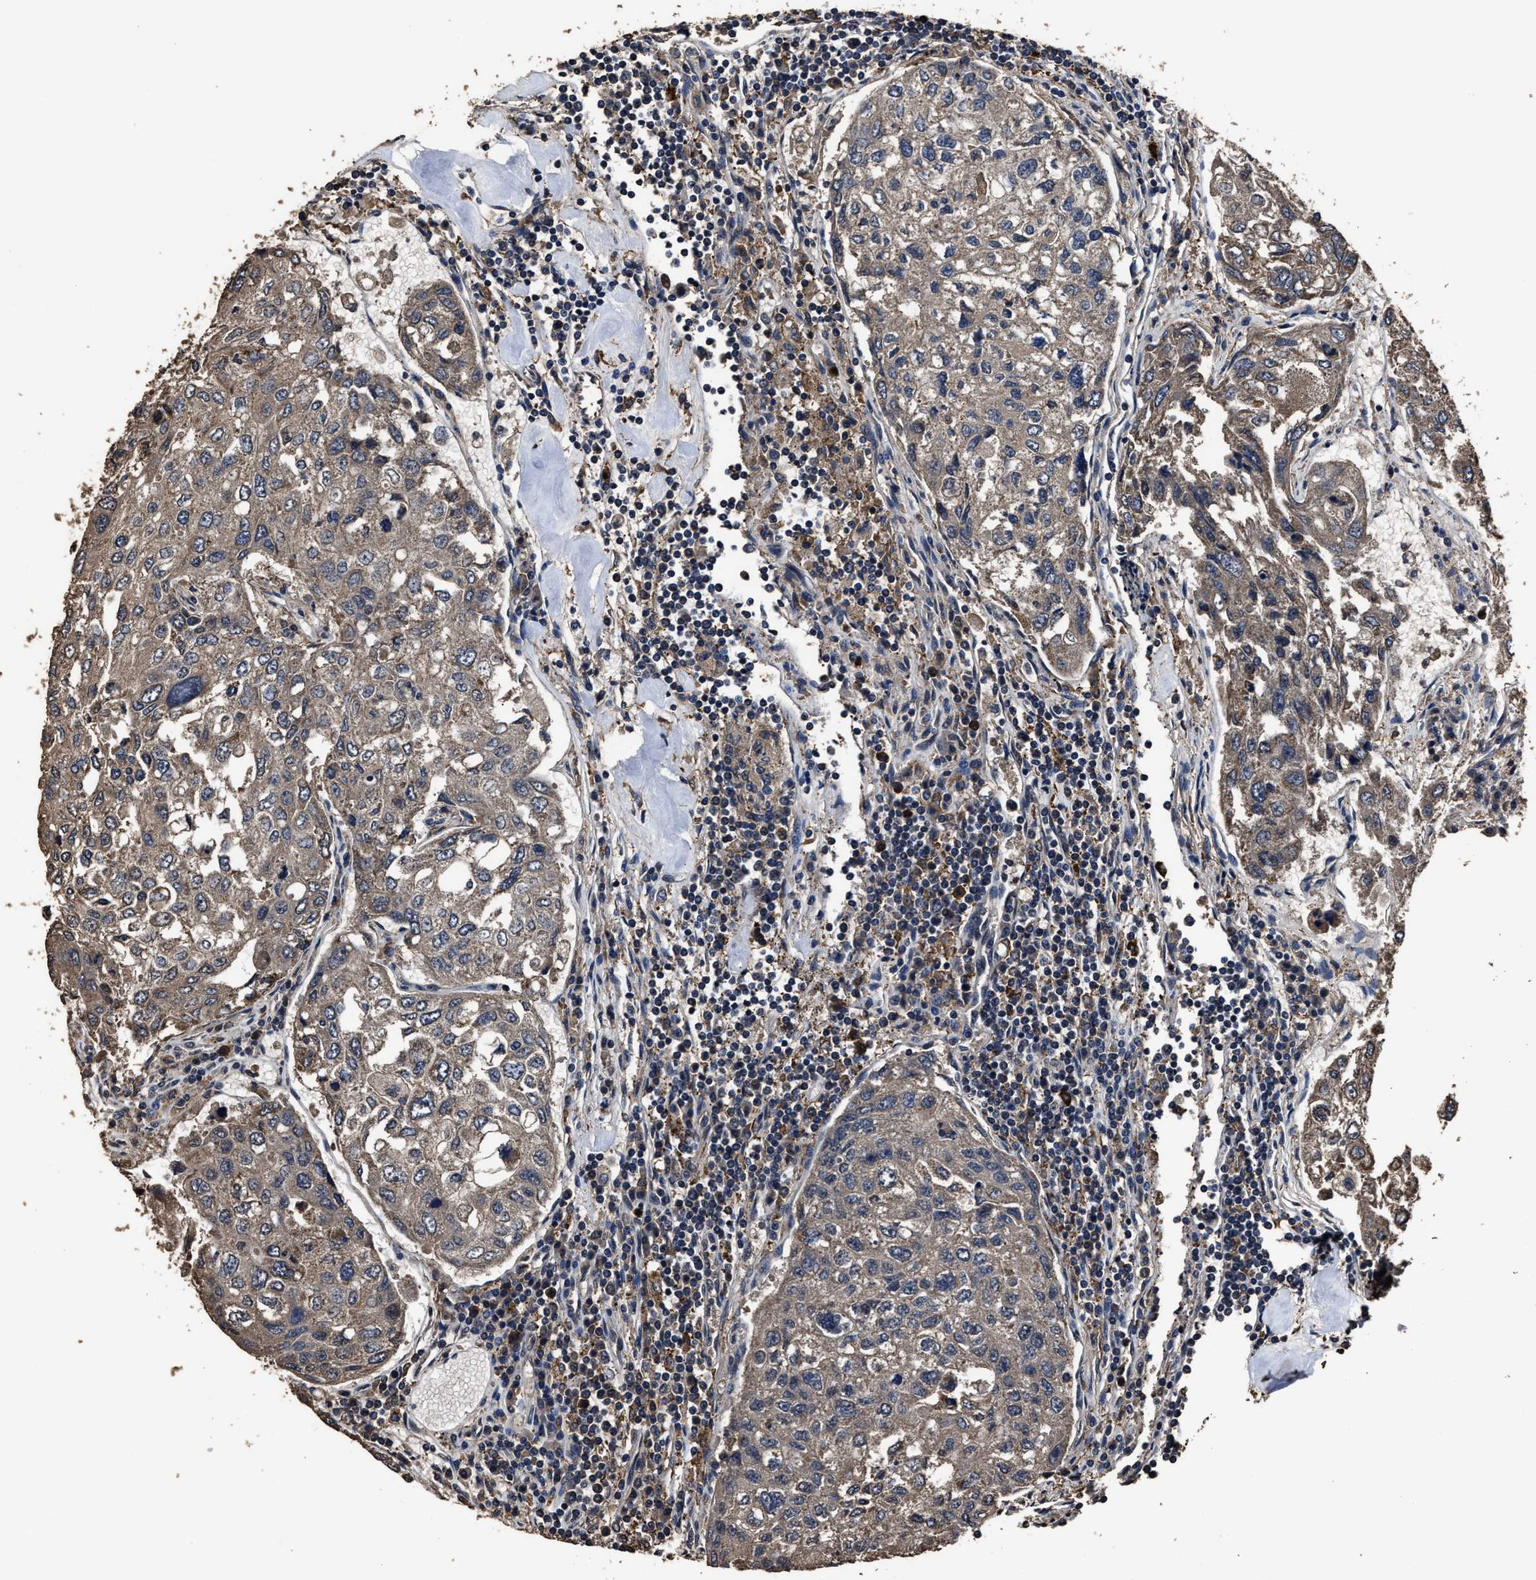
{"staining": {"intensity": "weak", "quantity": ">75%", "location": "cytoplasmic/membranous"}, "tissue": "urothelial cancer", "cell_type": "Tumor cells", "image_type": "cancer", "snomed": [{"axis": "morphology", "description": "Urothelial carcinoma, High grade"}, {"axis": "topography", "description": "Lymph node"}, {"axis": "topography", "description": "Urinary bladder"}], "caption": "Protein staining displays weak cytoplasmic/membranous staining in approximately >75% of tumor cells in high-grade urothelial carcinoma.", "gene": "RSBN1L", "patient": {"sex": "male", "age": 51}}